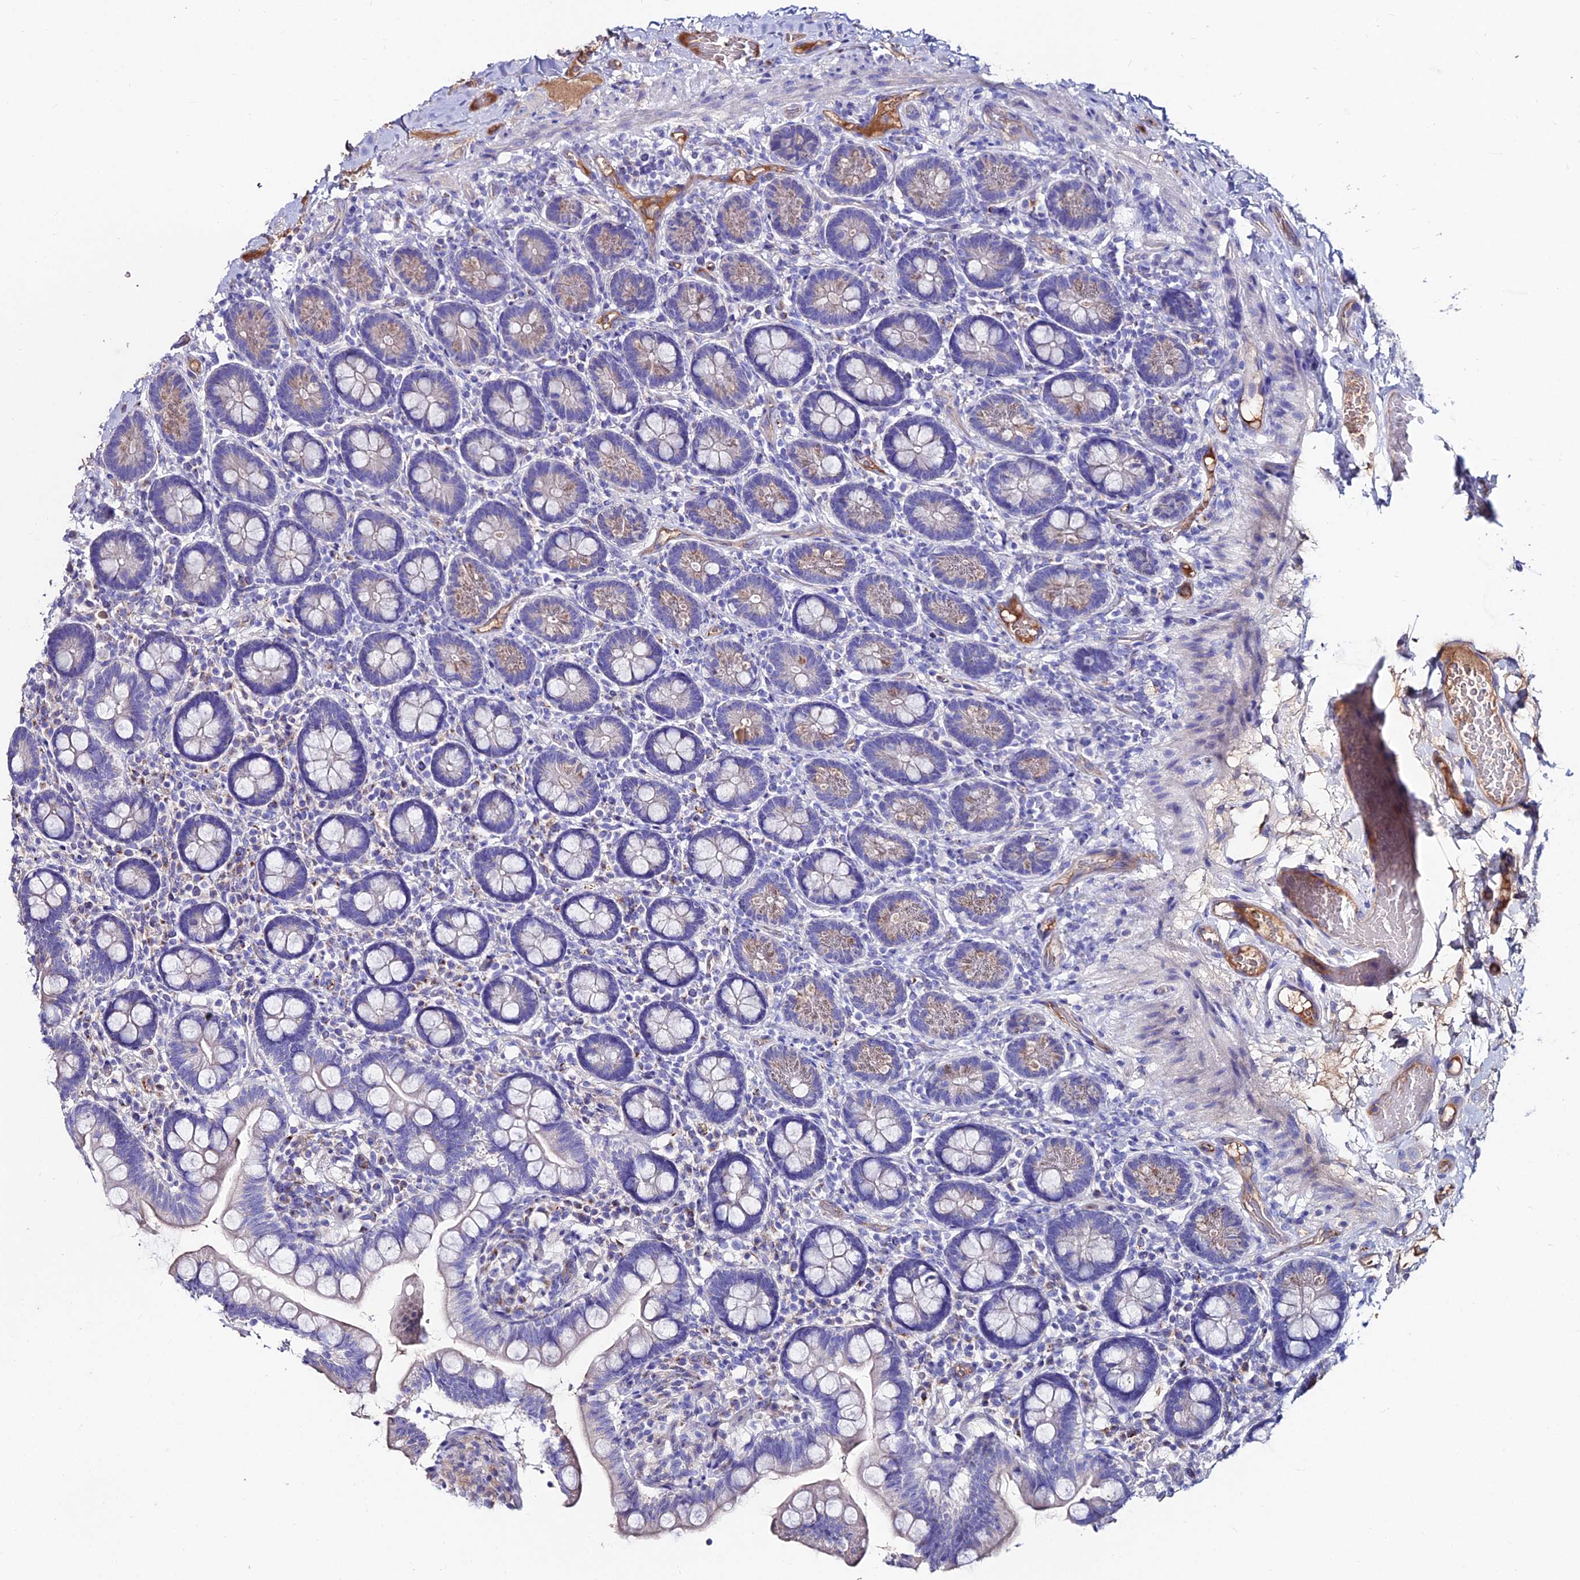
{"staining": {"intensity": "weak", "quantity": "25%-75%", "location": "cytoplasmic/membranous"}, "tissue": "small intestine", "cell_type": "Glandular cells", "image_type": "normal", "snomed": [{"axis": "morphology", "description": "Normal tissue, NOS"}, {"axis": "topography", "description": "Small intestine"}], "caption": "An immunohistochemistry image of benign tissue is shown. Protein staining in brown shows weak cytoplasmic/membranous positivity in small intestine within glandular cells.", "gene": "SLC25A16", "patient": {"sex": "female", "age": 64}}